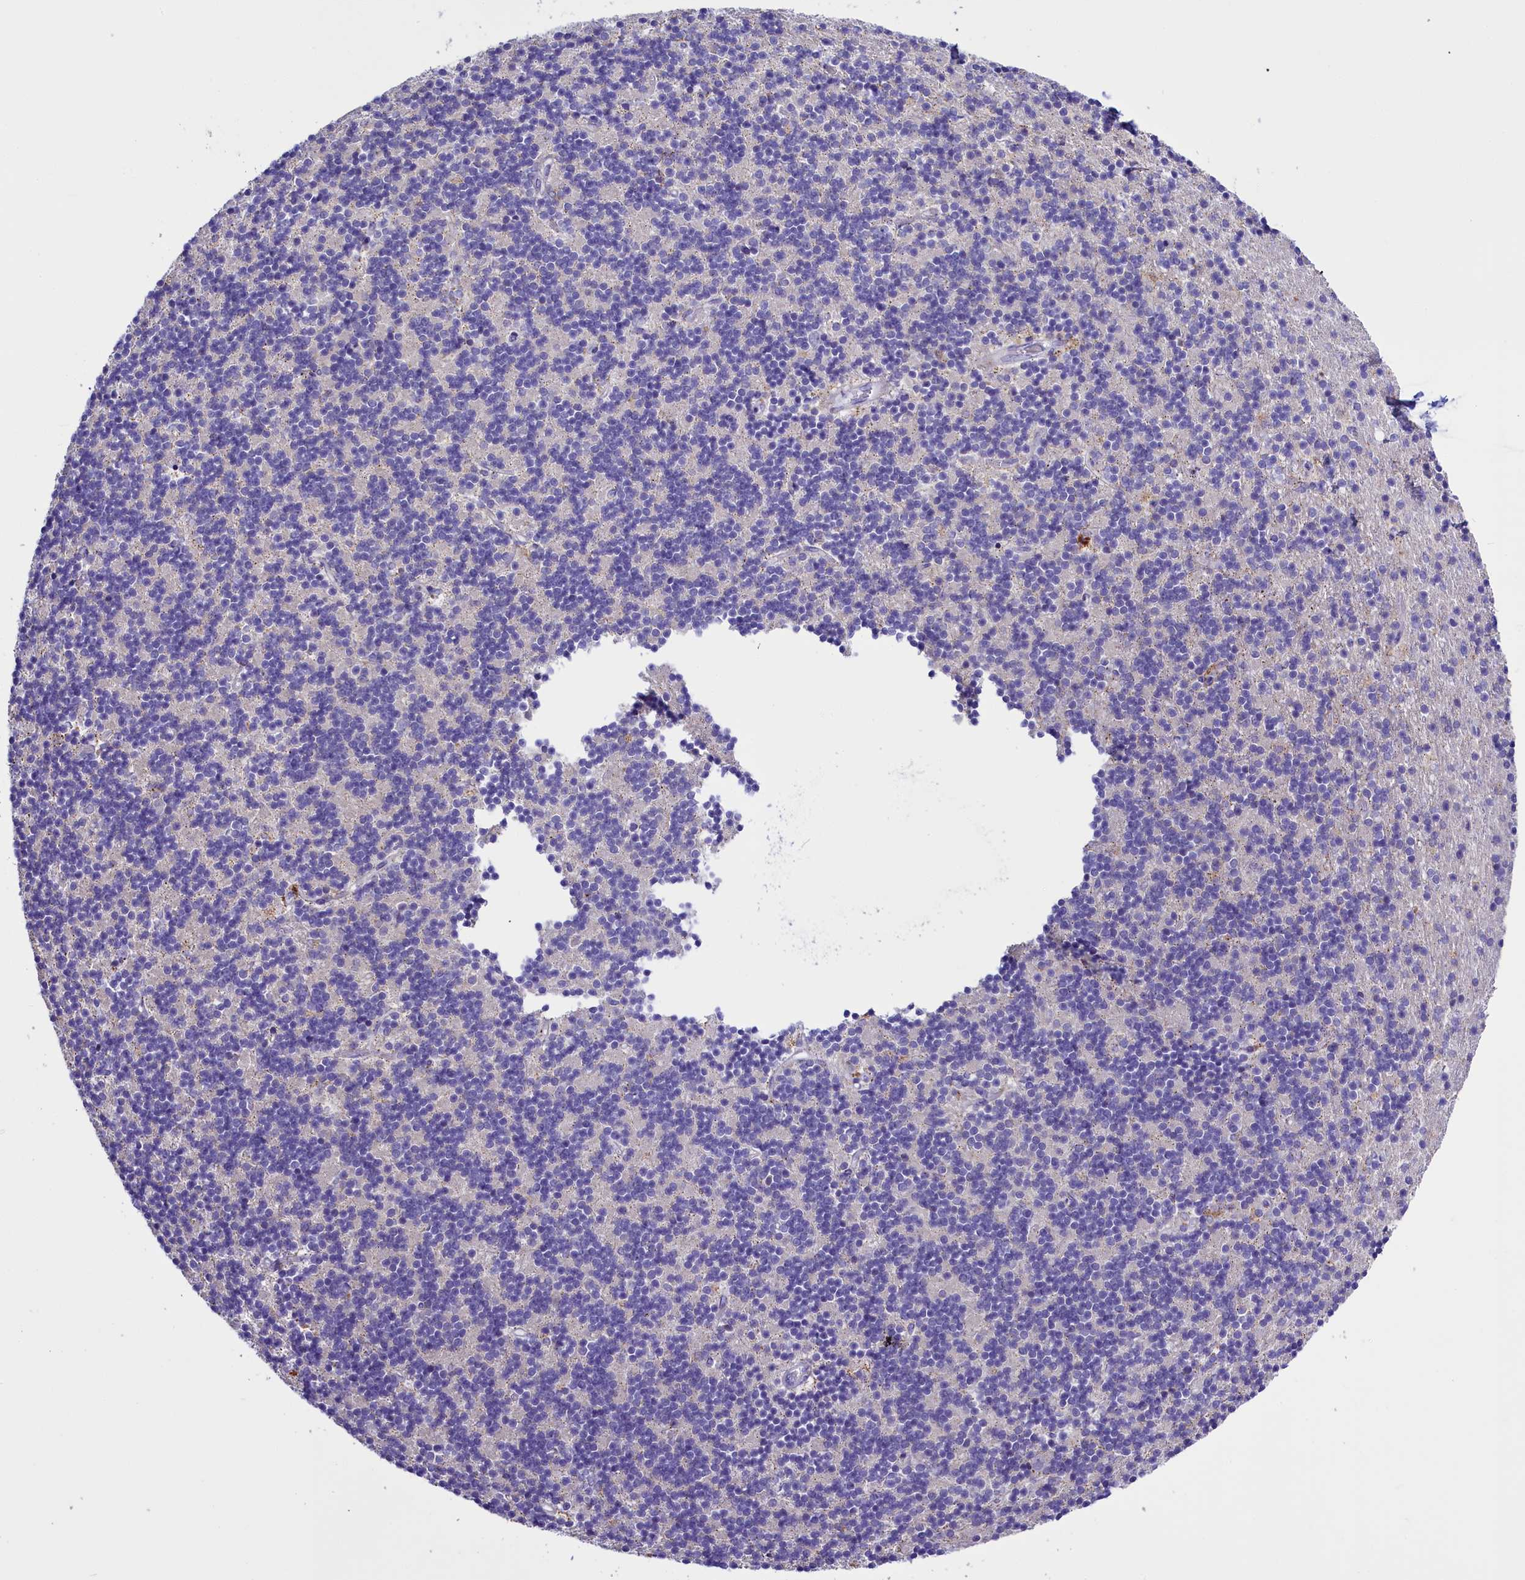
{"staining": {"intensity": "negative", "quantity": "none", "location": "none"}, "tissue": "cerebellum", "cell_type": "Cells in granular layer", "image_type": "normal", "snomed": [{"axis": "morphology", "description": "Normal tissue, NOS"}, {"axis": "topography", "description": "Cerebellum"}], "caption": "High power microscopy photomicrograph of an immunohistochemistry histopathology image of normal cerebellum, revealing no significant expression in cells in granular layer.", "gene": "RTTN", "patient": {"sex": "male", "age": 54}}